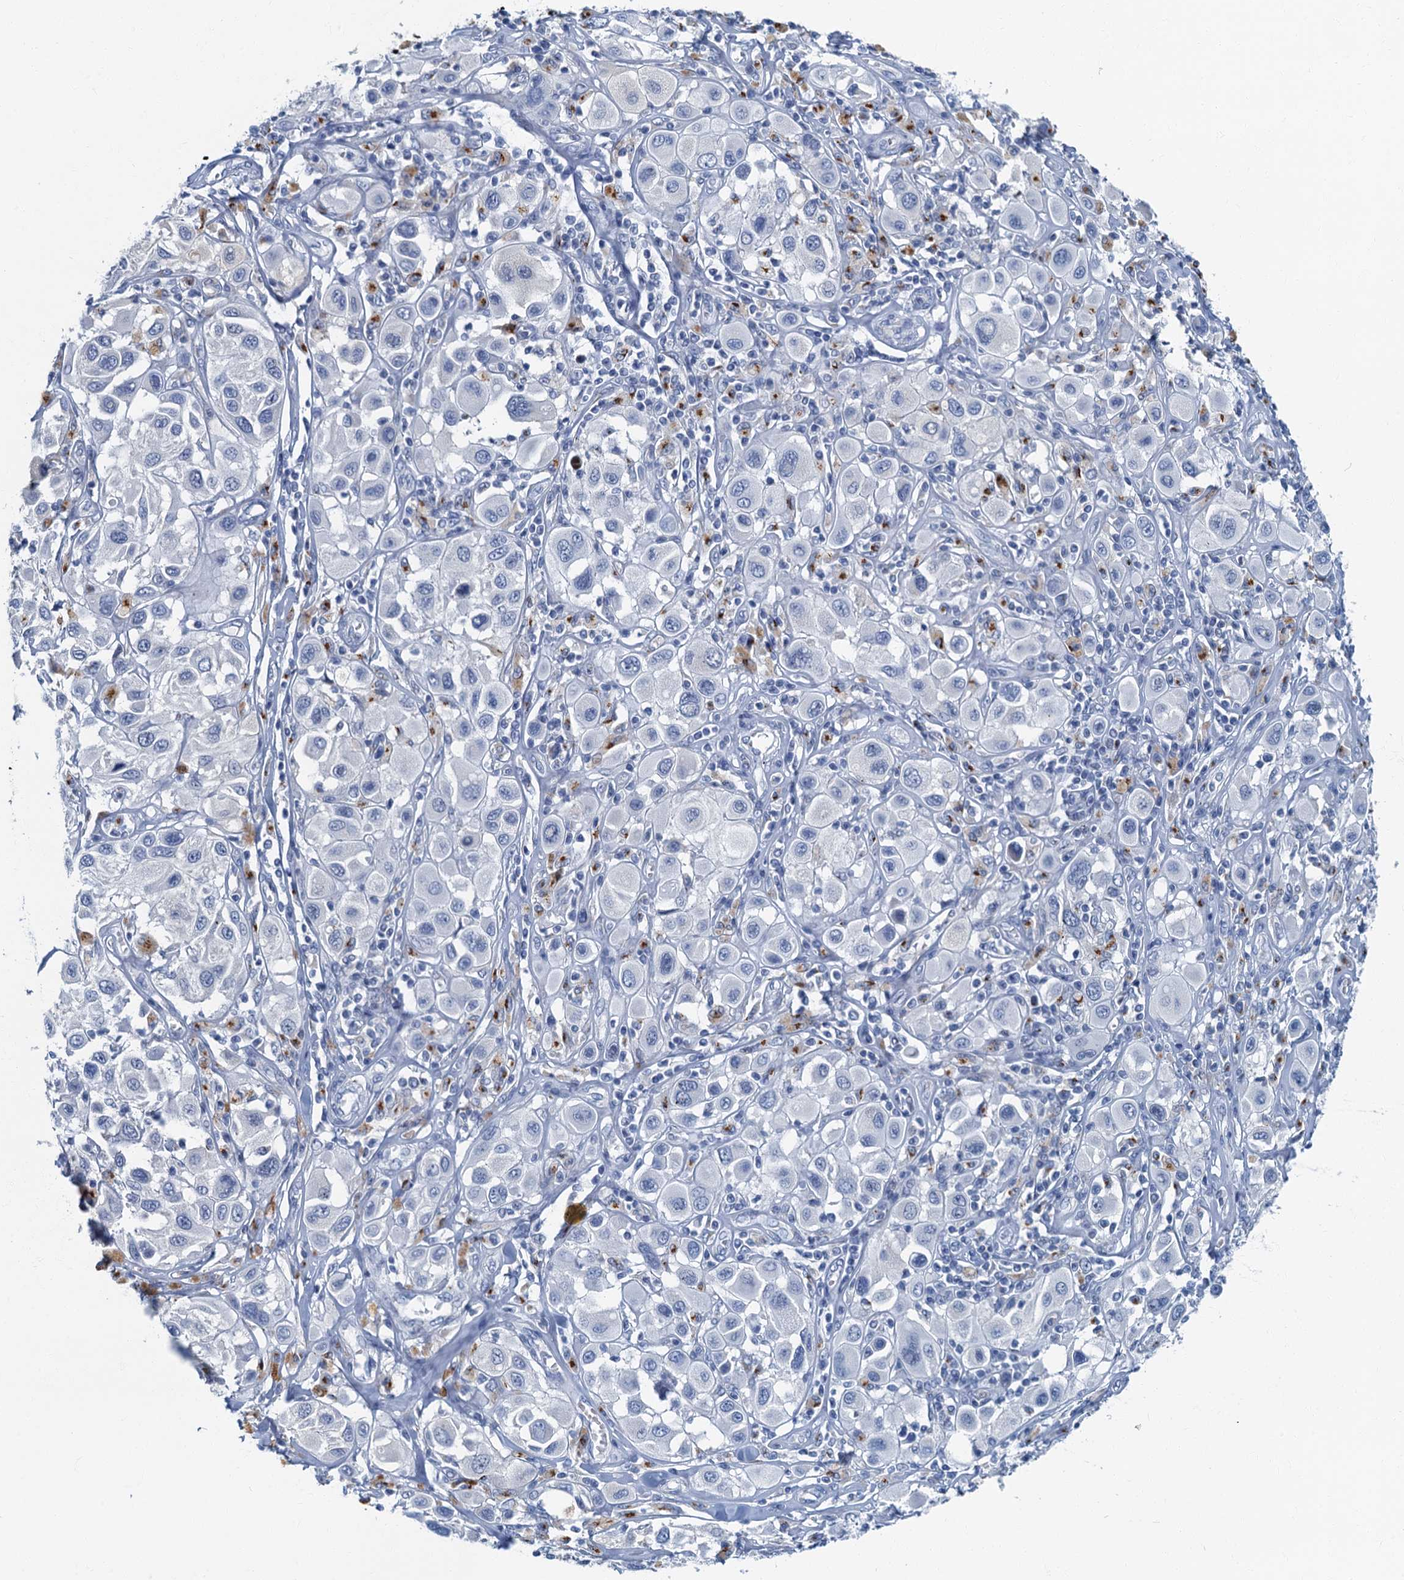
{"staining": {"intensity": "negative", "quantity": "none", "location": "none"}, "tissue": "melanoma", "cell_type": "Tumor cells", "image_type": "cancer", "snomed": [{"axis": "morphology", "description": "Malignant melanoma, Metastatic site"}, {"axis": "topography", "description": "Skin"}], "caption": "Immunohistochemistry (IHC) of malignant melanoma (metastatic site) demonstrates no positivity in tumor cells.", "gene": "LYPD3", "patient": {"sex": "male", "age": 41}}